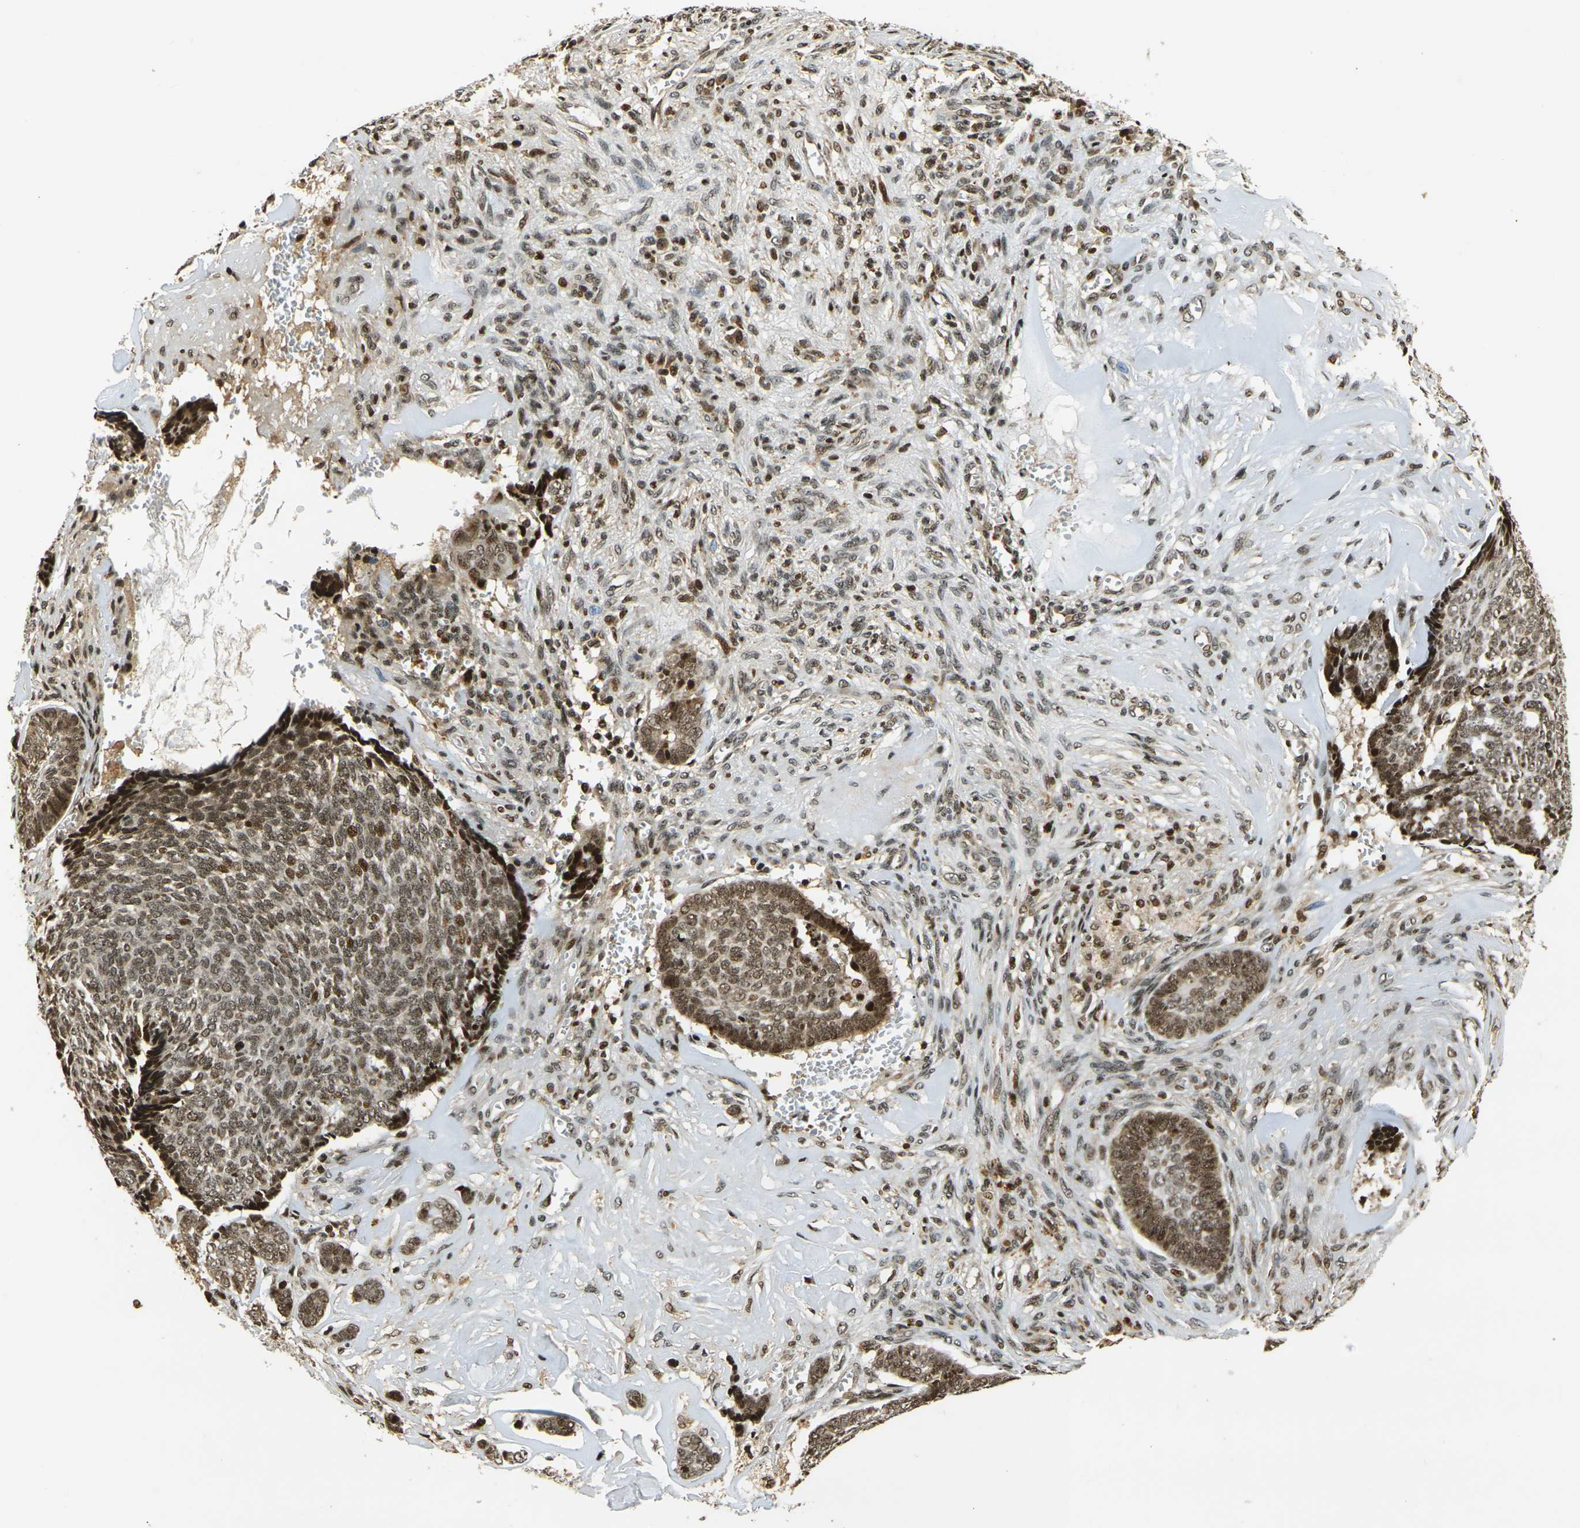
{"staining": {"intensity": "strong", "quantity": ">75%", "location": "nuclear"}, "tissue": "skin cancer", "cell_type": "Tumor cells", "image_type": "cancer", "snomed": [{"axis": "morphology", "description": "Basal cell carcinoma"}, {"axis": "topography", "description": "Skin"}], "caption": "A histopathology image of human skin cancer stained for a protein reveals strong nuclear brown staining in tumor cells. The staining was performed using DAB (3,3'-diaminobenzidine) to visualize the protein expression in brown, while the nuclei were stained in blue with hematoxylin (Magnification: 20x).", "gene": "ACTL6A", "patient": {"sex": "male", "age": 84}}